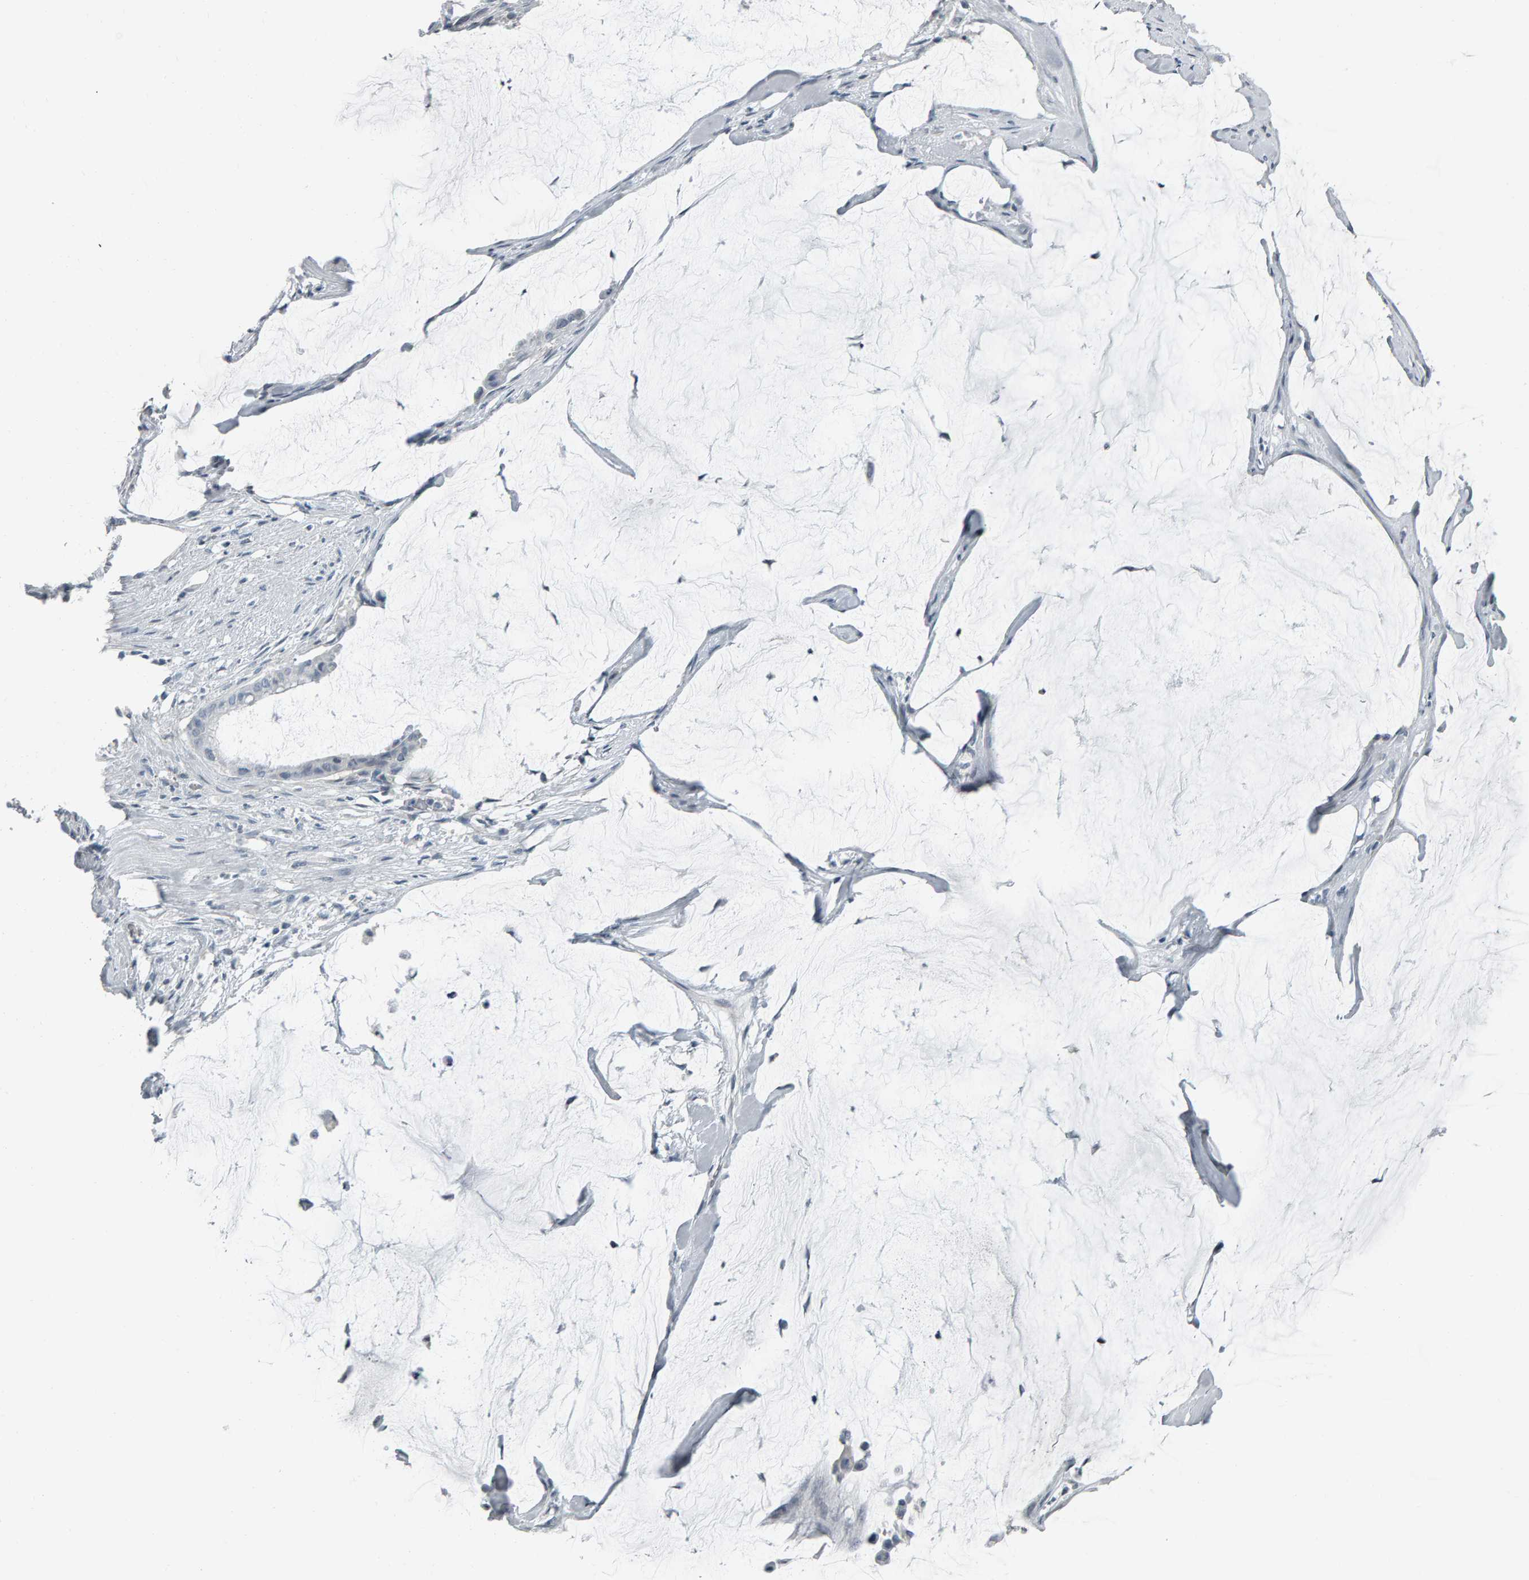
{"staining": {"intensity": "negative", "quantity": "none", "location": "none"}, "tissue": "pancreatic cancer", "cell_type": "Tumor cells", "image_type": "cancer", "snomed": [{"axis": "morphology", "description": "Adenocarcinoma, NOS"}, {"axis": "topography", "description": "Pancreas"}], "caption": "An image of human pancreatic cancer is negative for staining in tumor cells.", "gene": "PYY", "patient": {"sex": "male", "age": 41}}